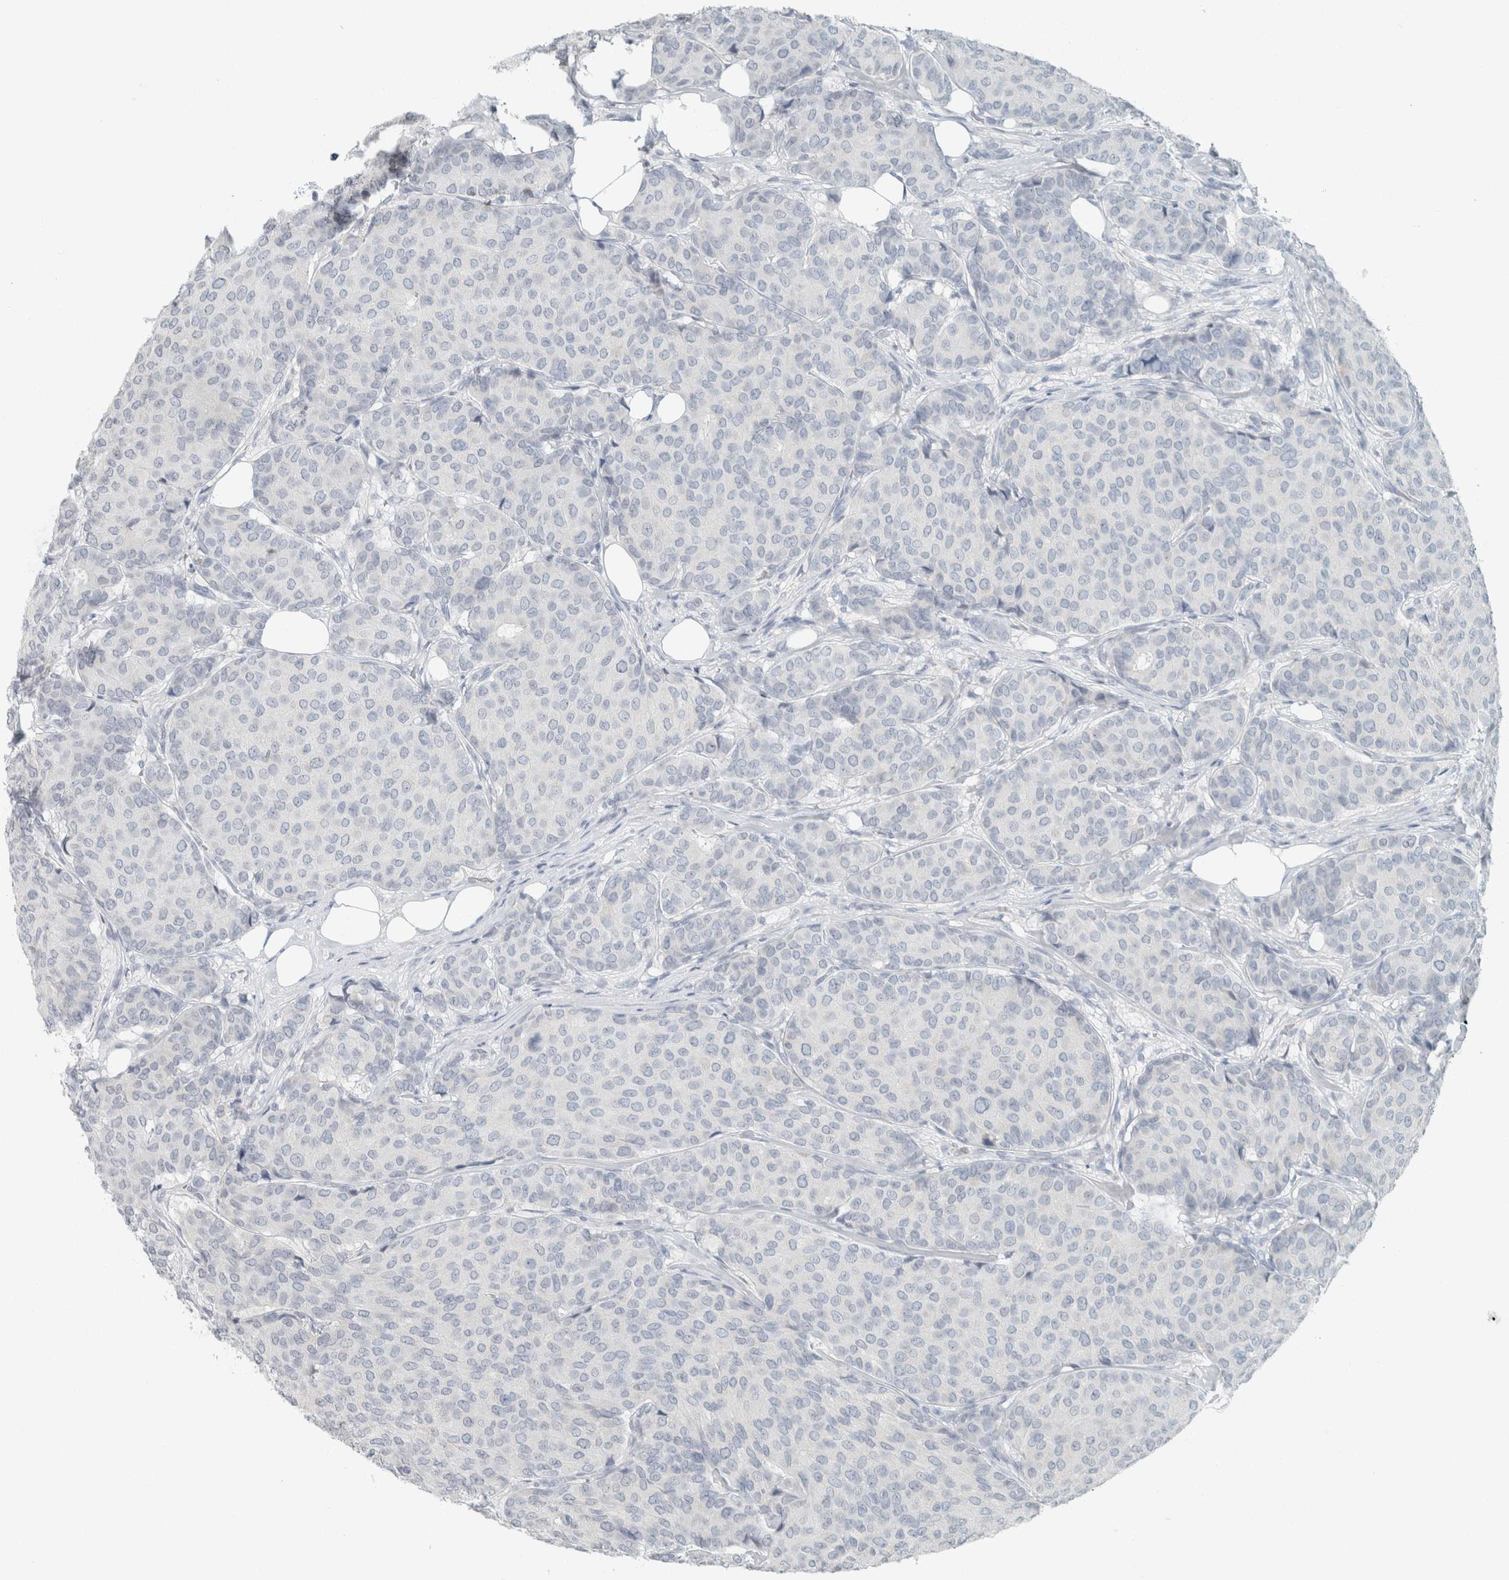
{"staining": {"intensity": "negative", "quantity": "none", "location": "none"}, "tissue": "breast cancer", "cell_type": "Tumor cells", "image_type": "cancer", "snomed": [{"axis": "morphology", "description": "Duct carcinoma"}, {"axis": "topography", "description": "Breast"}], "caption": "Immunohistochemical staining of breast intraductal carcinoma exhibits no significant positivity in tumor cells.", "gene": "TRIT1", "patient": {"sex": "female", "age": 75}}